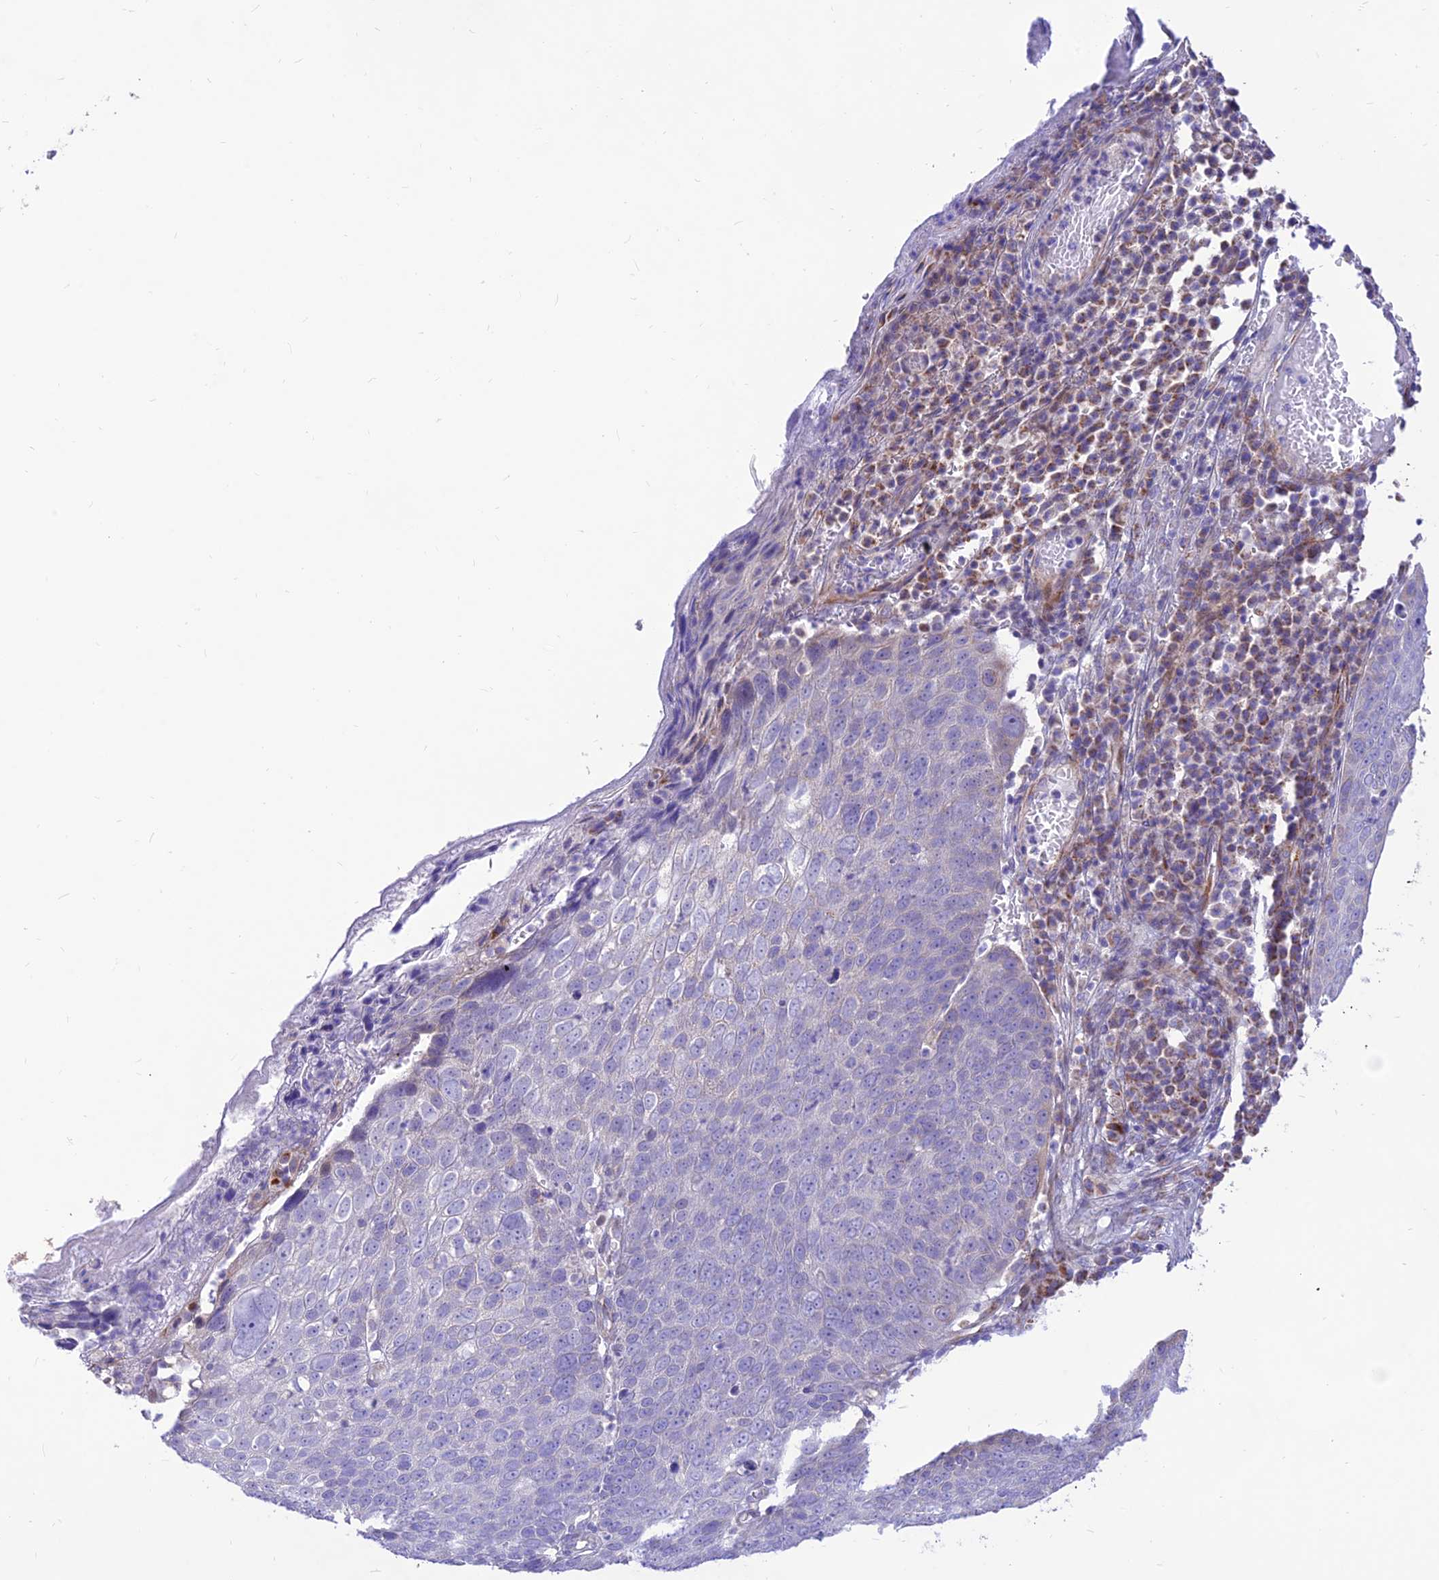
{"staining": {"intensity": "negative", "quantity": "none", "location": "none"}, "tissue": "skin cancer", "cell_type": "Tumor cells", "image_type": "cancer", "snomed": [{"axis": "morphology", "description": "Squamous cell carcinoma, NOS"}, {"axis": "topography", "description": "Skin"}], "caption": "This is an immunohistochemistry (IHC) histopathology image of squamous cell carcinoma (skin). There is no positivity in tumor cells.", "gene": "FAM186B", "patient": {"sex": "male", "age": 71}}